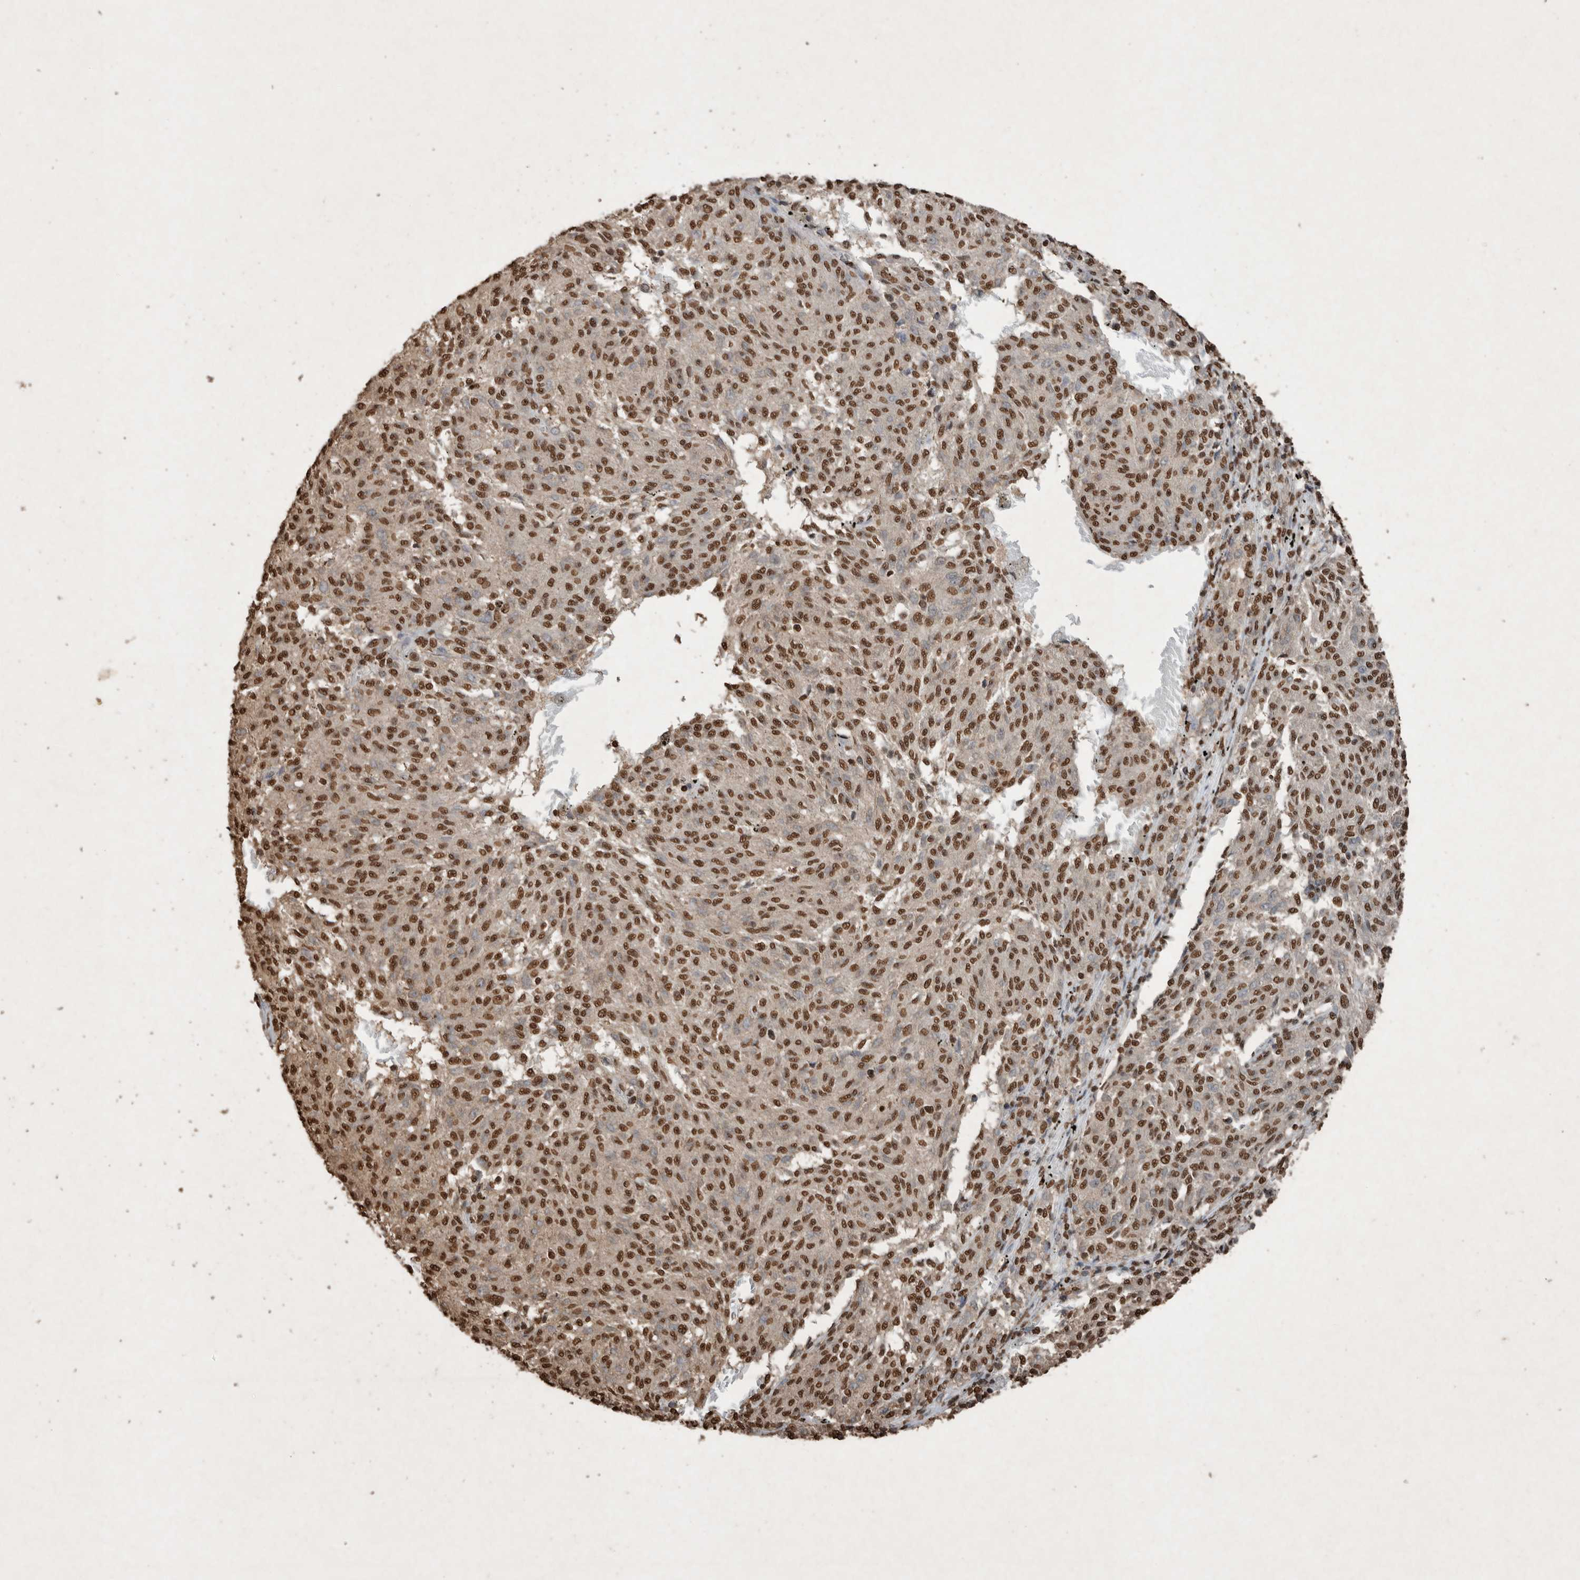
{"staining": {"intensity": "strong", "quantity": ">75%", "location": "nuclear"}, "tissue": "melanoma", "cell_type": "Tumor cells", "image_type": "cancer", "snomed": [{"axis": "morphology", "description": "Malignant melanoma, NOS"}, {"axis": "topography", "description": "Skin"}], "caption": "This image exhibits malignant melanoma stained with immunohistochemistry to label a protein in brown. The nuclear of tumor cells show strong positivity for the protein. Nuclei are counter-stained blue.", "gene": "FSTL3", "patient": {"sex": "female", "age": 72}}